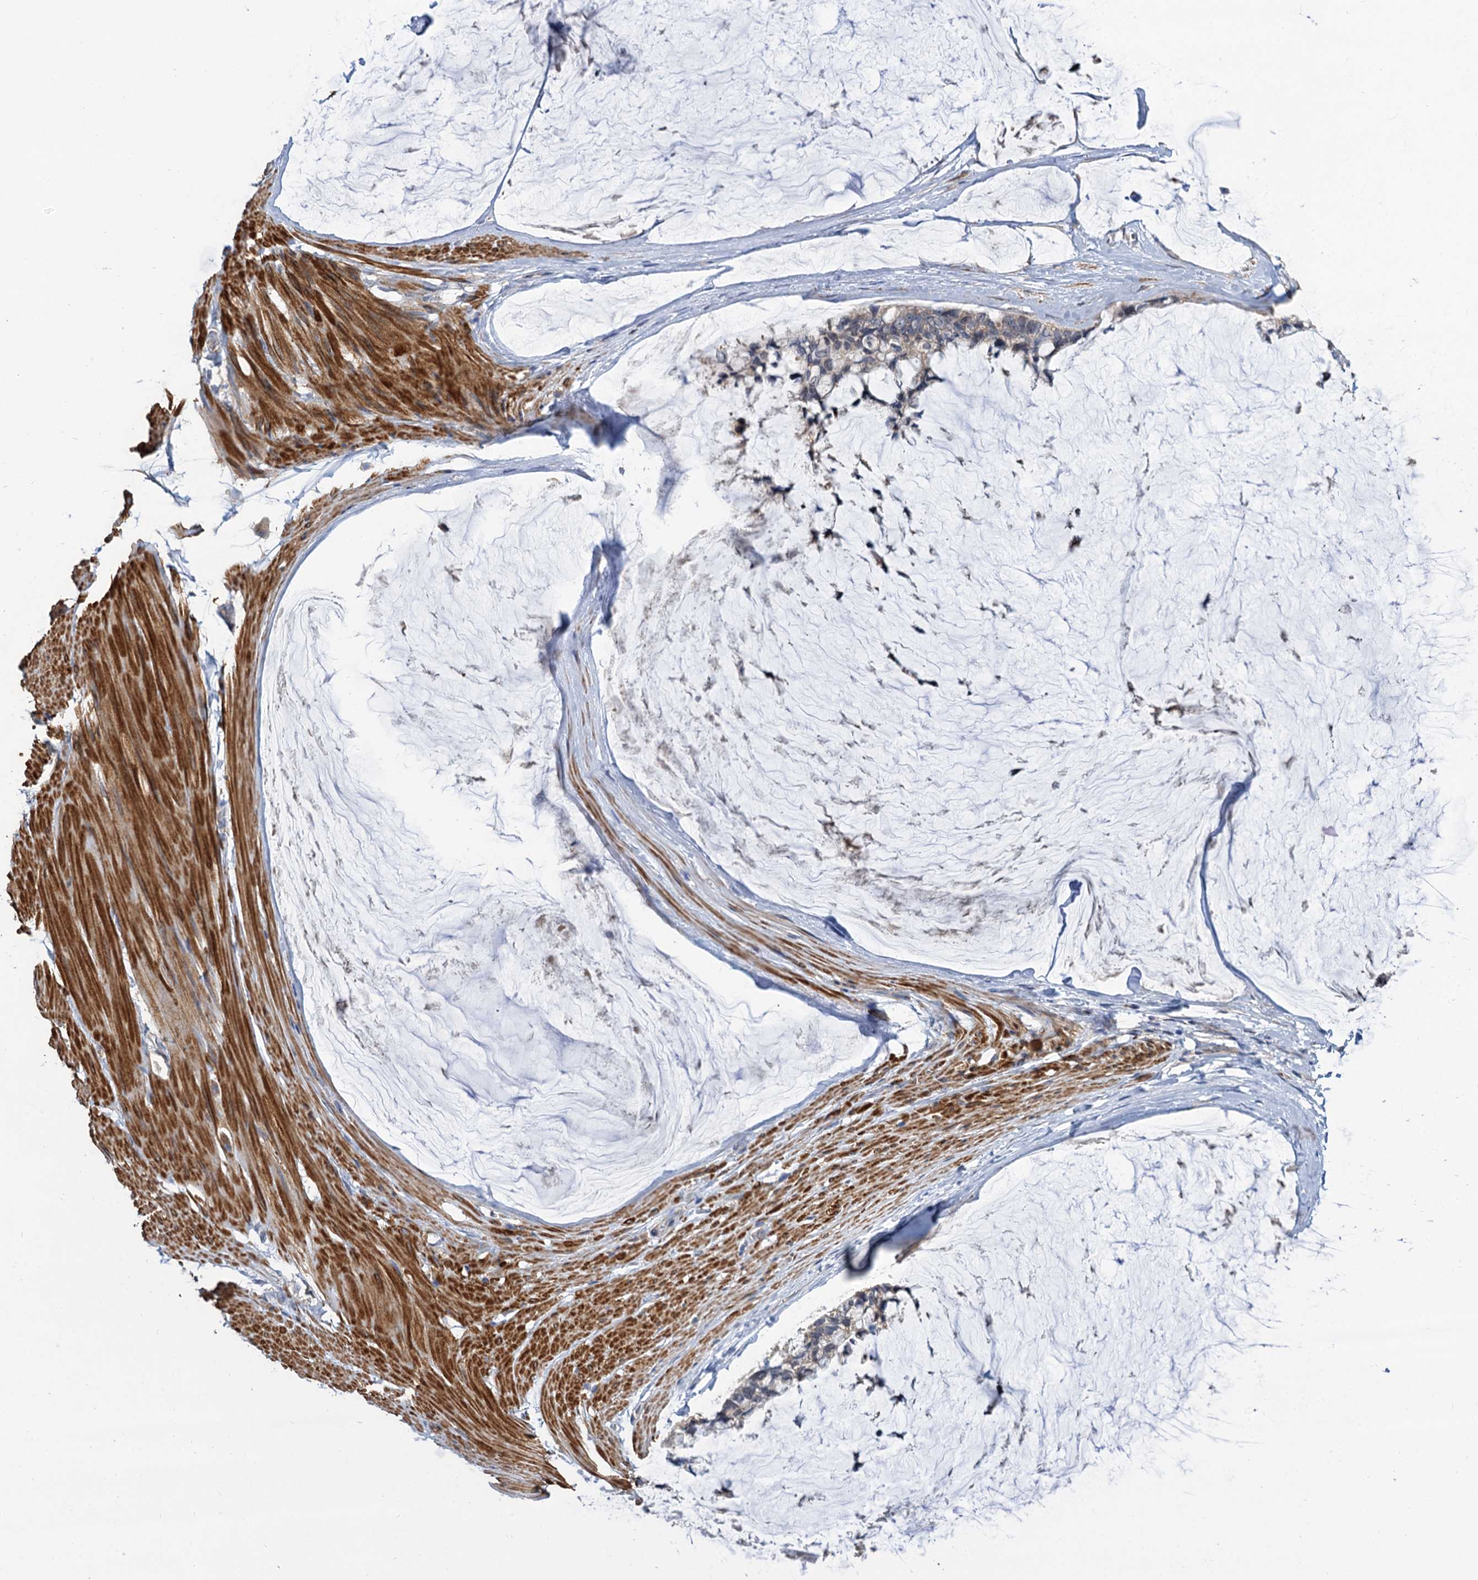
{"staining": {"intensity": "negative", "quantity": "none", "location": "none"}, "tissue": "ovarian cancer", "cell_type": "Tumor cells", "image_type": "cancer", "snomed": [{"axis": "morphology", "description": "Cystadenocarcinoma, mucinous, NOS"}, {"axis": "topography", "description": "Ovary"}], "caption": "Mucinous cystadenocarcinoma (ovarian) was stained to show a protein in brown. There is no significant expression in tumor cells. (DAB (3,3'-diaminobenzidine) immunohistochemistry with hematoxylin counter stain).", "gene": "ALKBH7", "patient": {"sex": "female", "age": 39}}